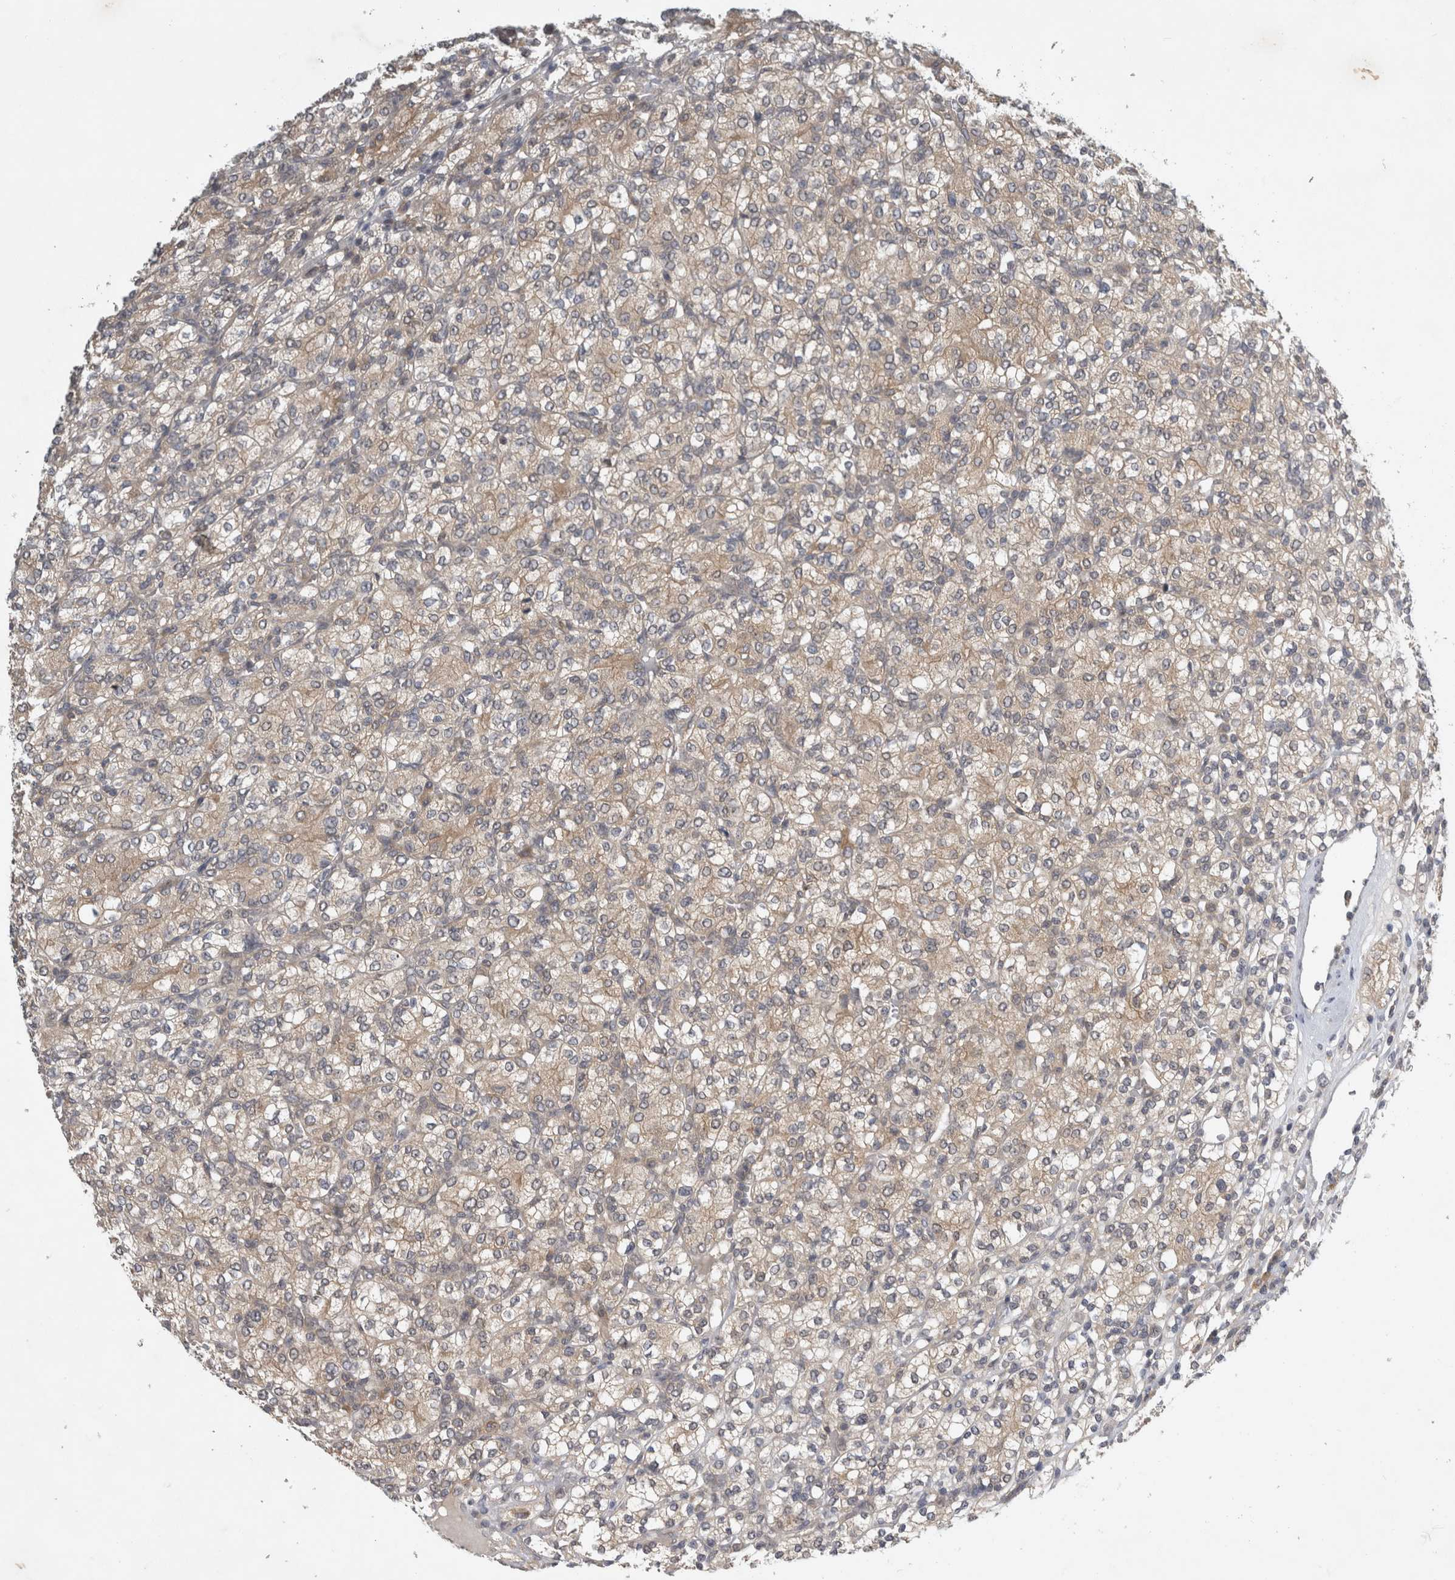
{"staining": {"intensity": "weak", "quantity": "<25%", "location": "cytoplasmic/membranous"}, "tissue": "renal cancer", "cell_type": "Tumor cells", "image_type": "cancer", "snomed": [{"axis": "morphology", "description": "Adenocarcinoma, NOS"}, {"axis": "topography", "description": "Kidney"}], "caption": "The photomicrograph exhibits no staining of tumor cells in renal cancer (adenocarcinoma). Brightfield microscopy of immunohistochemistry stained with DAB (brown) and hematoxylin (blue), captured at high magnification.", "gene": "AASDHPPT", "patient": {"sex": "male", "age": 77}}